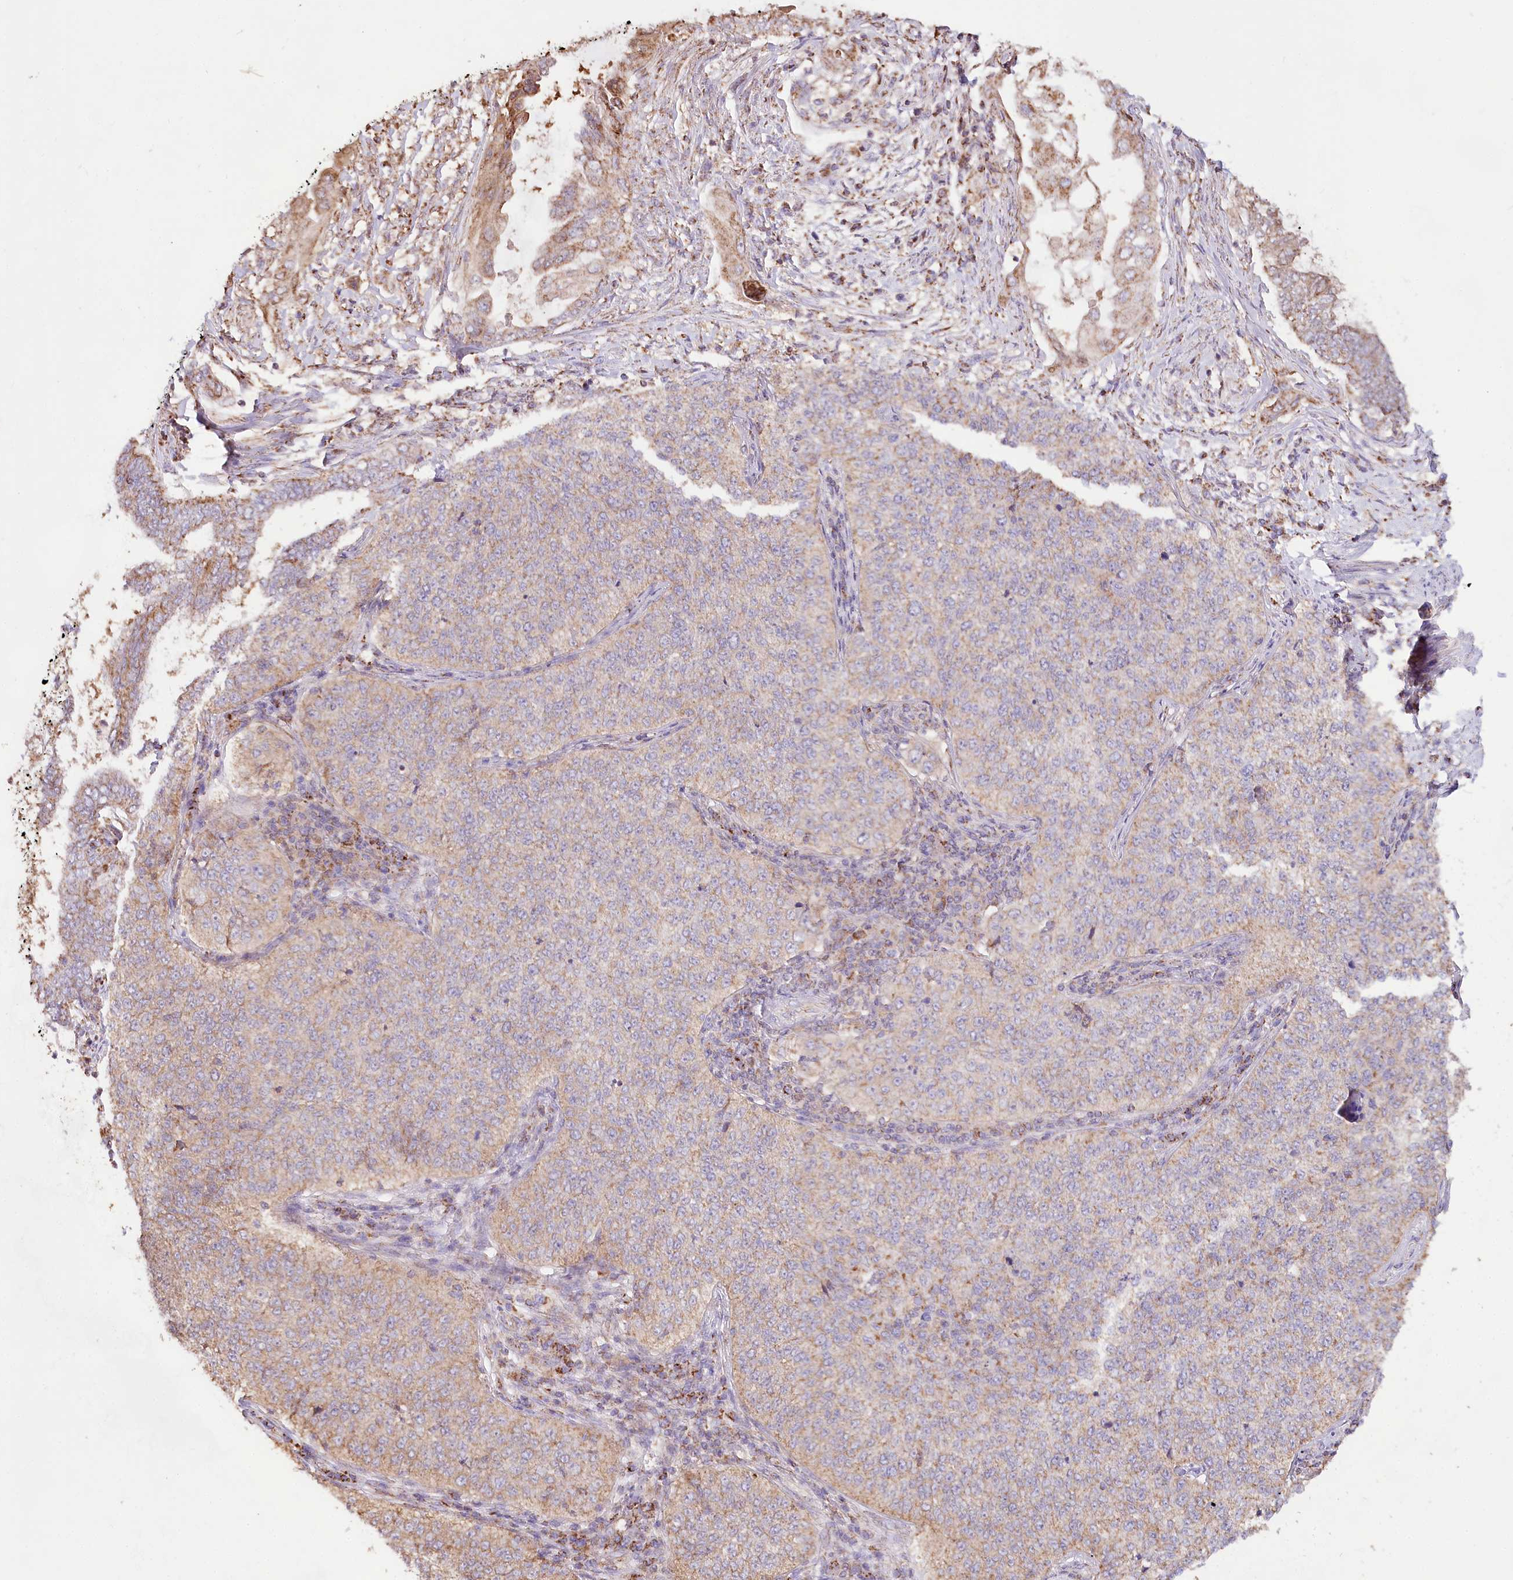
{"staining": {"intensity": "weak", "quantity": "25%-75%", "location": "cytoplasmic/membranous"}, "tissue": "cervical cancer", "cell_type": "Tumor cells", "image_type": "cancer", "snomed": [{"axis": "morphology", "description": "Squamous cell carcinoma, NOS"}, {"axis": "topography", "description": "Cervix"}], "caption": "Protein staining demonstrates weak cytoplasmic/membranous positivity in approximately 25%-75% of tumor cells in squamous cell carcinoma (cervical).", "gene": "TASOR2", "patient": {"sex": "female", "age": 35}}